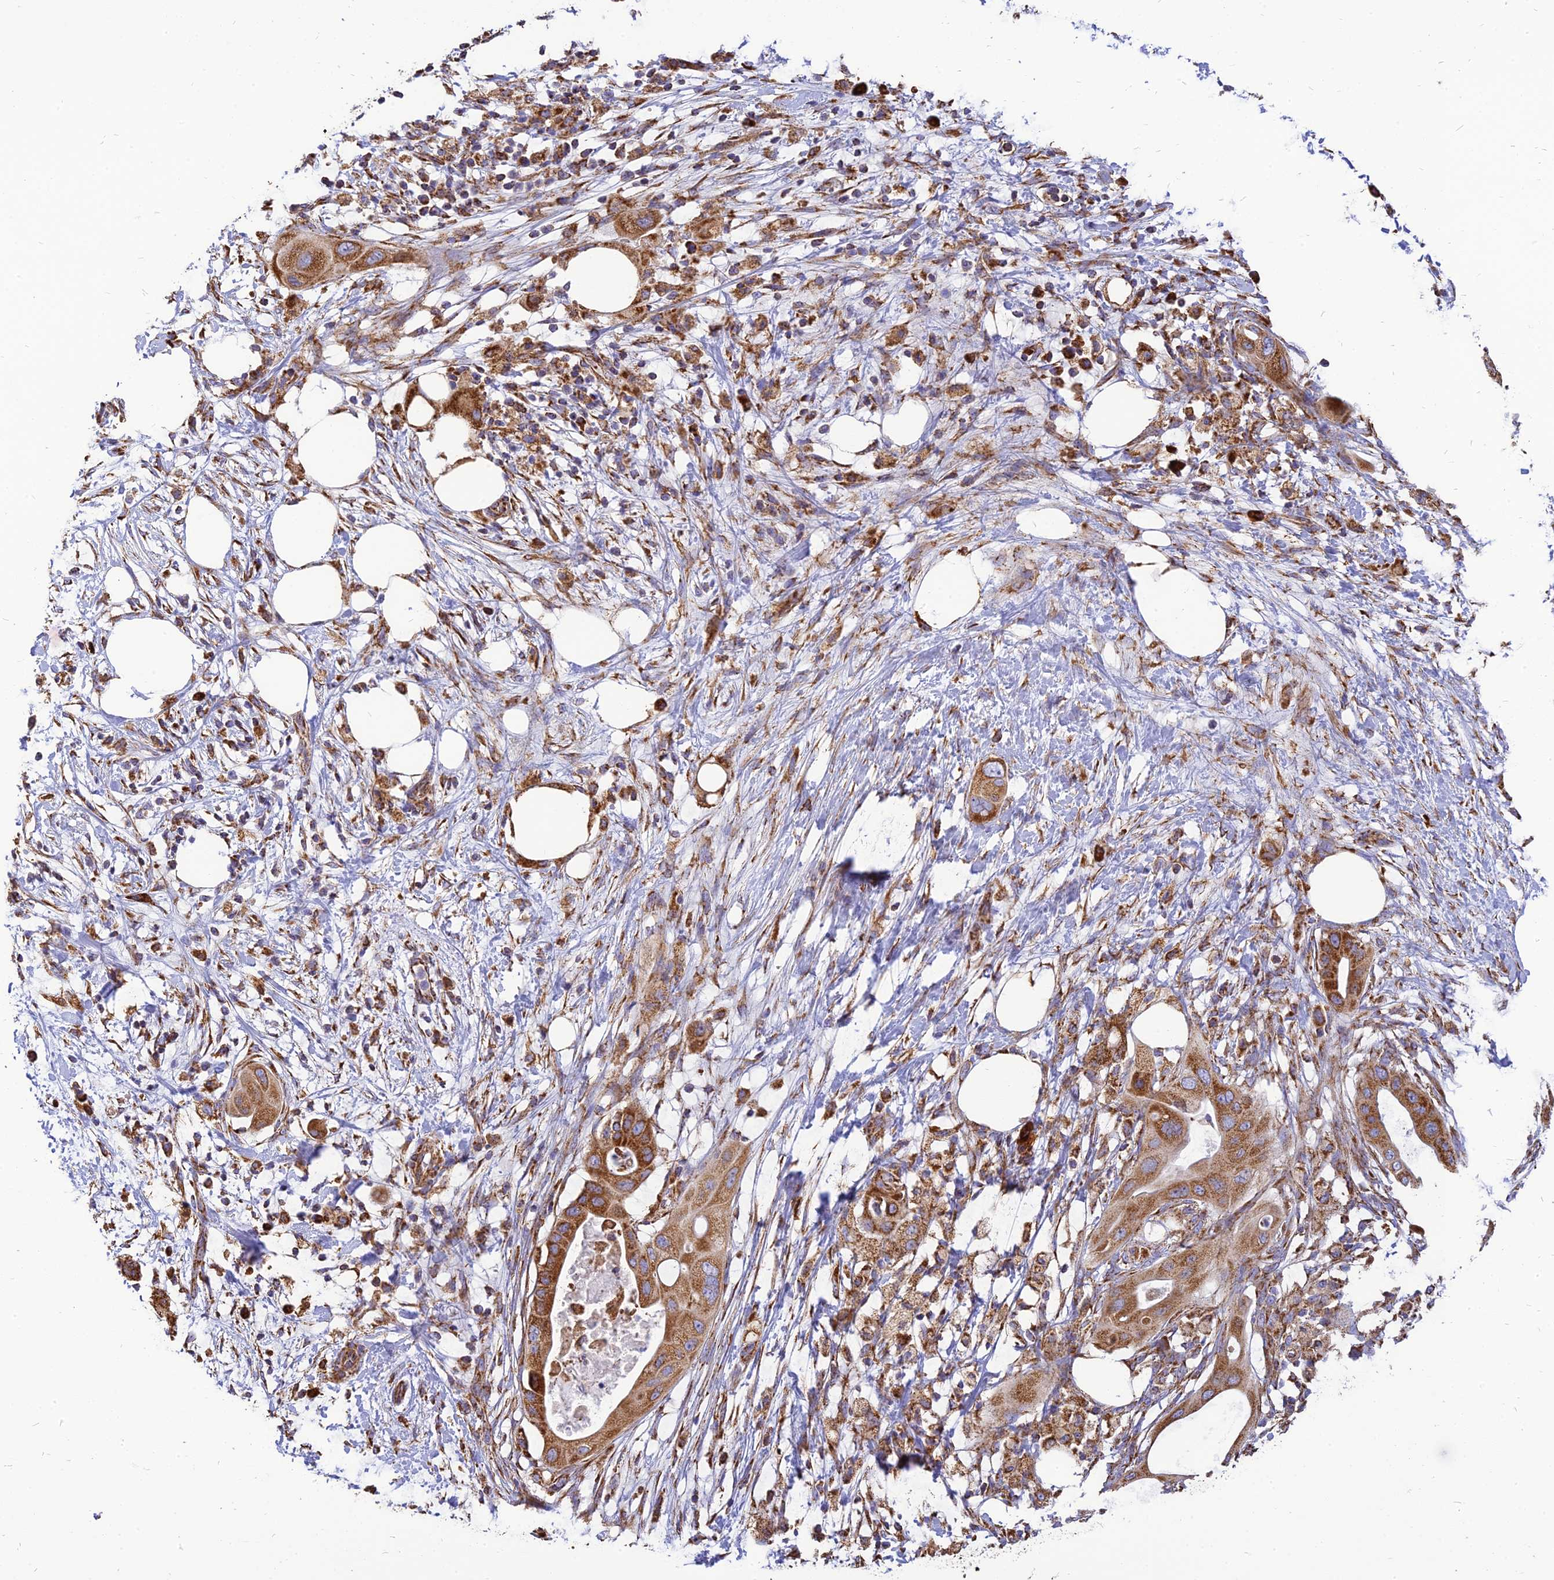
{"staining": {"intensity": "strong", "quantity": ">75%", "location": "cytoplasmic/membranous"}, "tissue": "pancreatic cancer", "cell_type": "Tumor cells", "image_type": "cancer", "snomed": [{"axis": "morphology", "description": "Adenocarcinoma, NOS"}, {"axis": "topography", "description": "Pancreas"}], "caption": "Pancreatic cancer stained with immunohistochemistry (IHC) displays strong cytoplasmic/membranous positivity in about >75% of tumor cells.", "gene": "THUMPD2", "patient": {"sex": "male", "age": 68}}